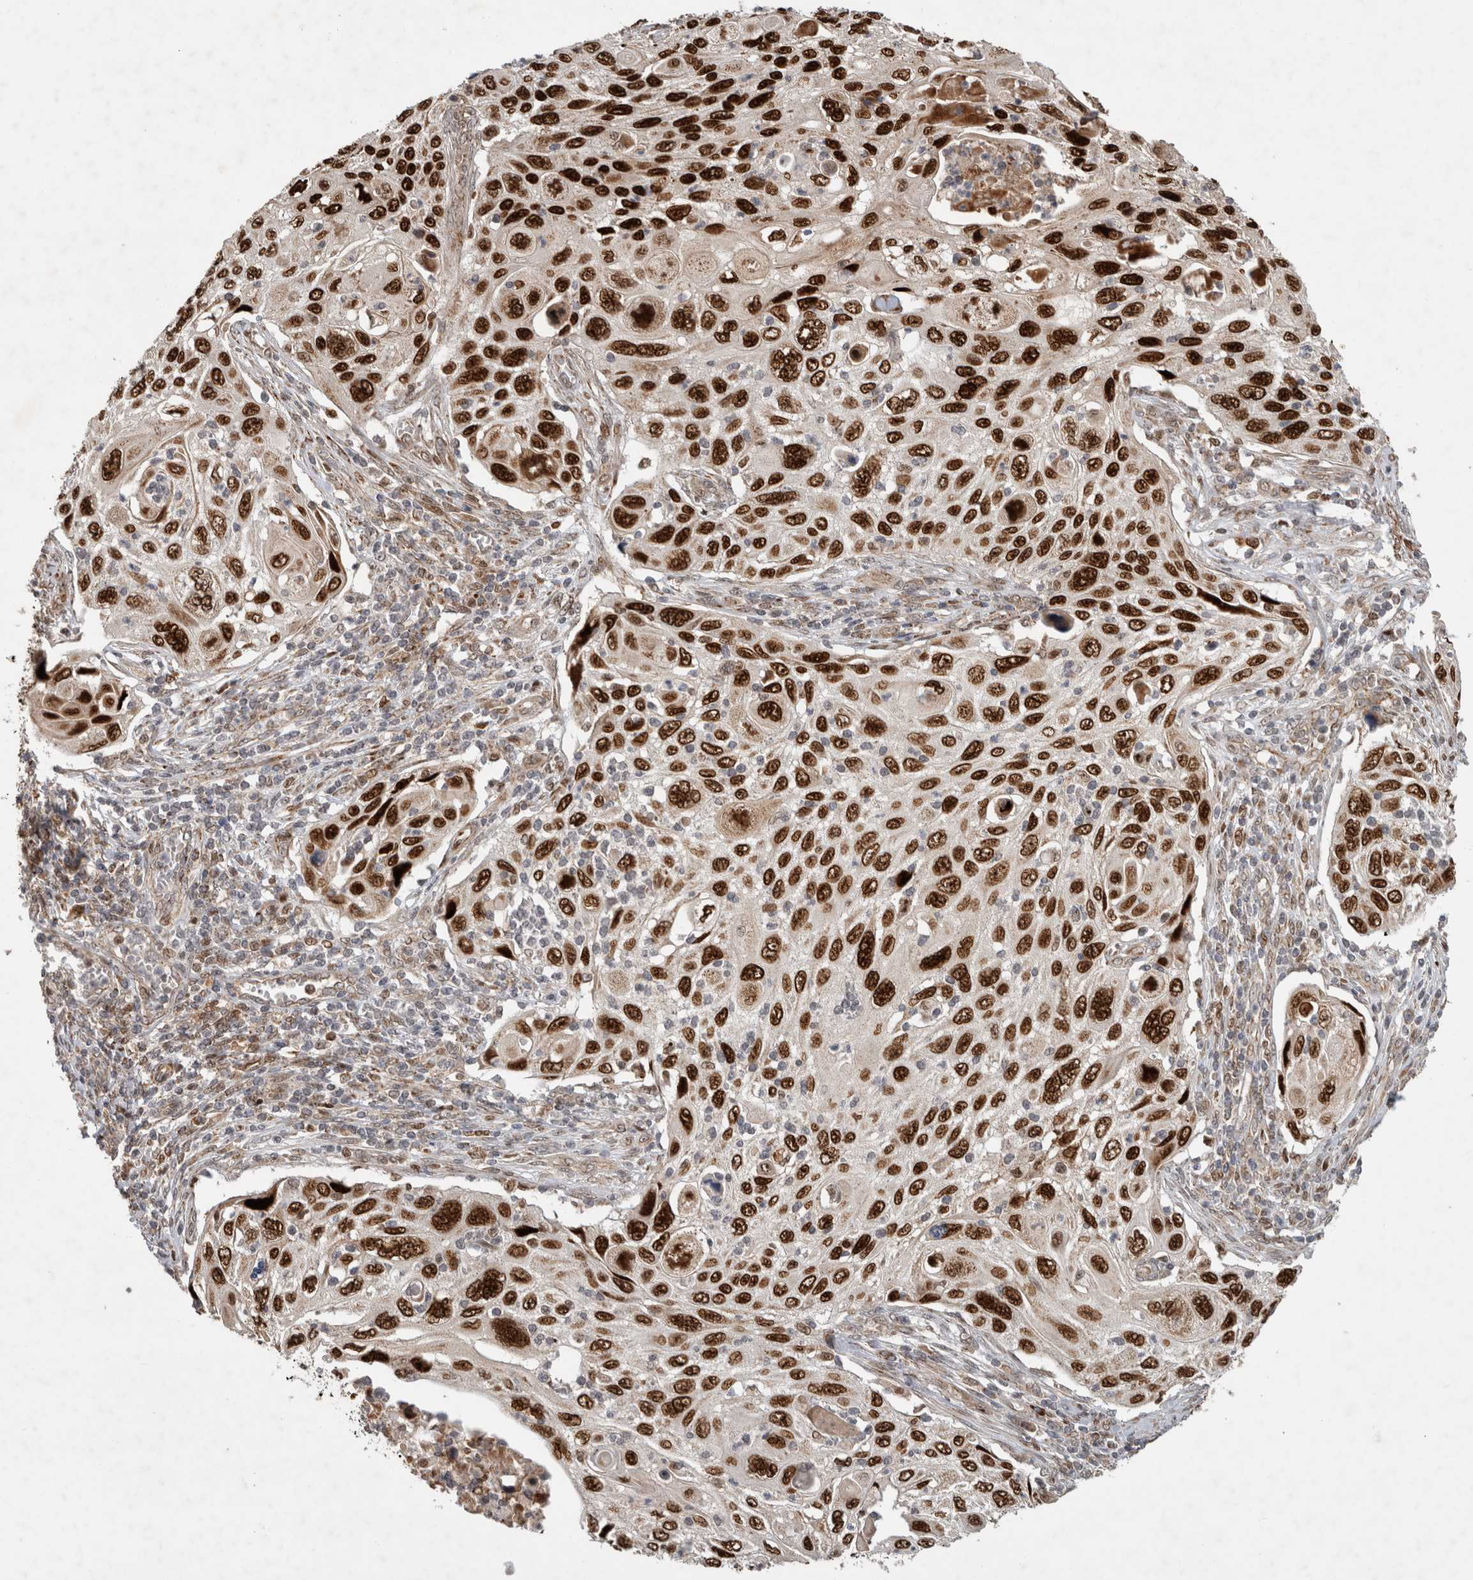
{"staining": {"intensity": "strong", "quantity": ">75%", "location": "nuclear"}, "tissue": "cervical cancer", "cell_type": "Tumor cells", "image_type": "cancer", "snomed": [{"axis": "morphology", "description": "Squamous cell carcinoma, NOS"}, {"axis": "topography", "description": "Cervix"}], "caption": "Squamous cell carcinoma (cervical) stained with IHC demonstrates strong nuclear positivity in approximately >75% of tumor cells. (DAB (3,3'-diaminobenzidine) = brown stain, brightfield microscopy at high magnification).", "gene": "INSRR", "patient": {"sex": "female", "age": 70}}